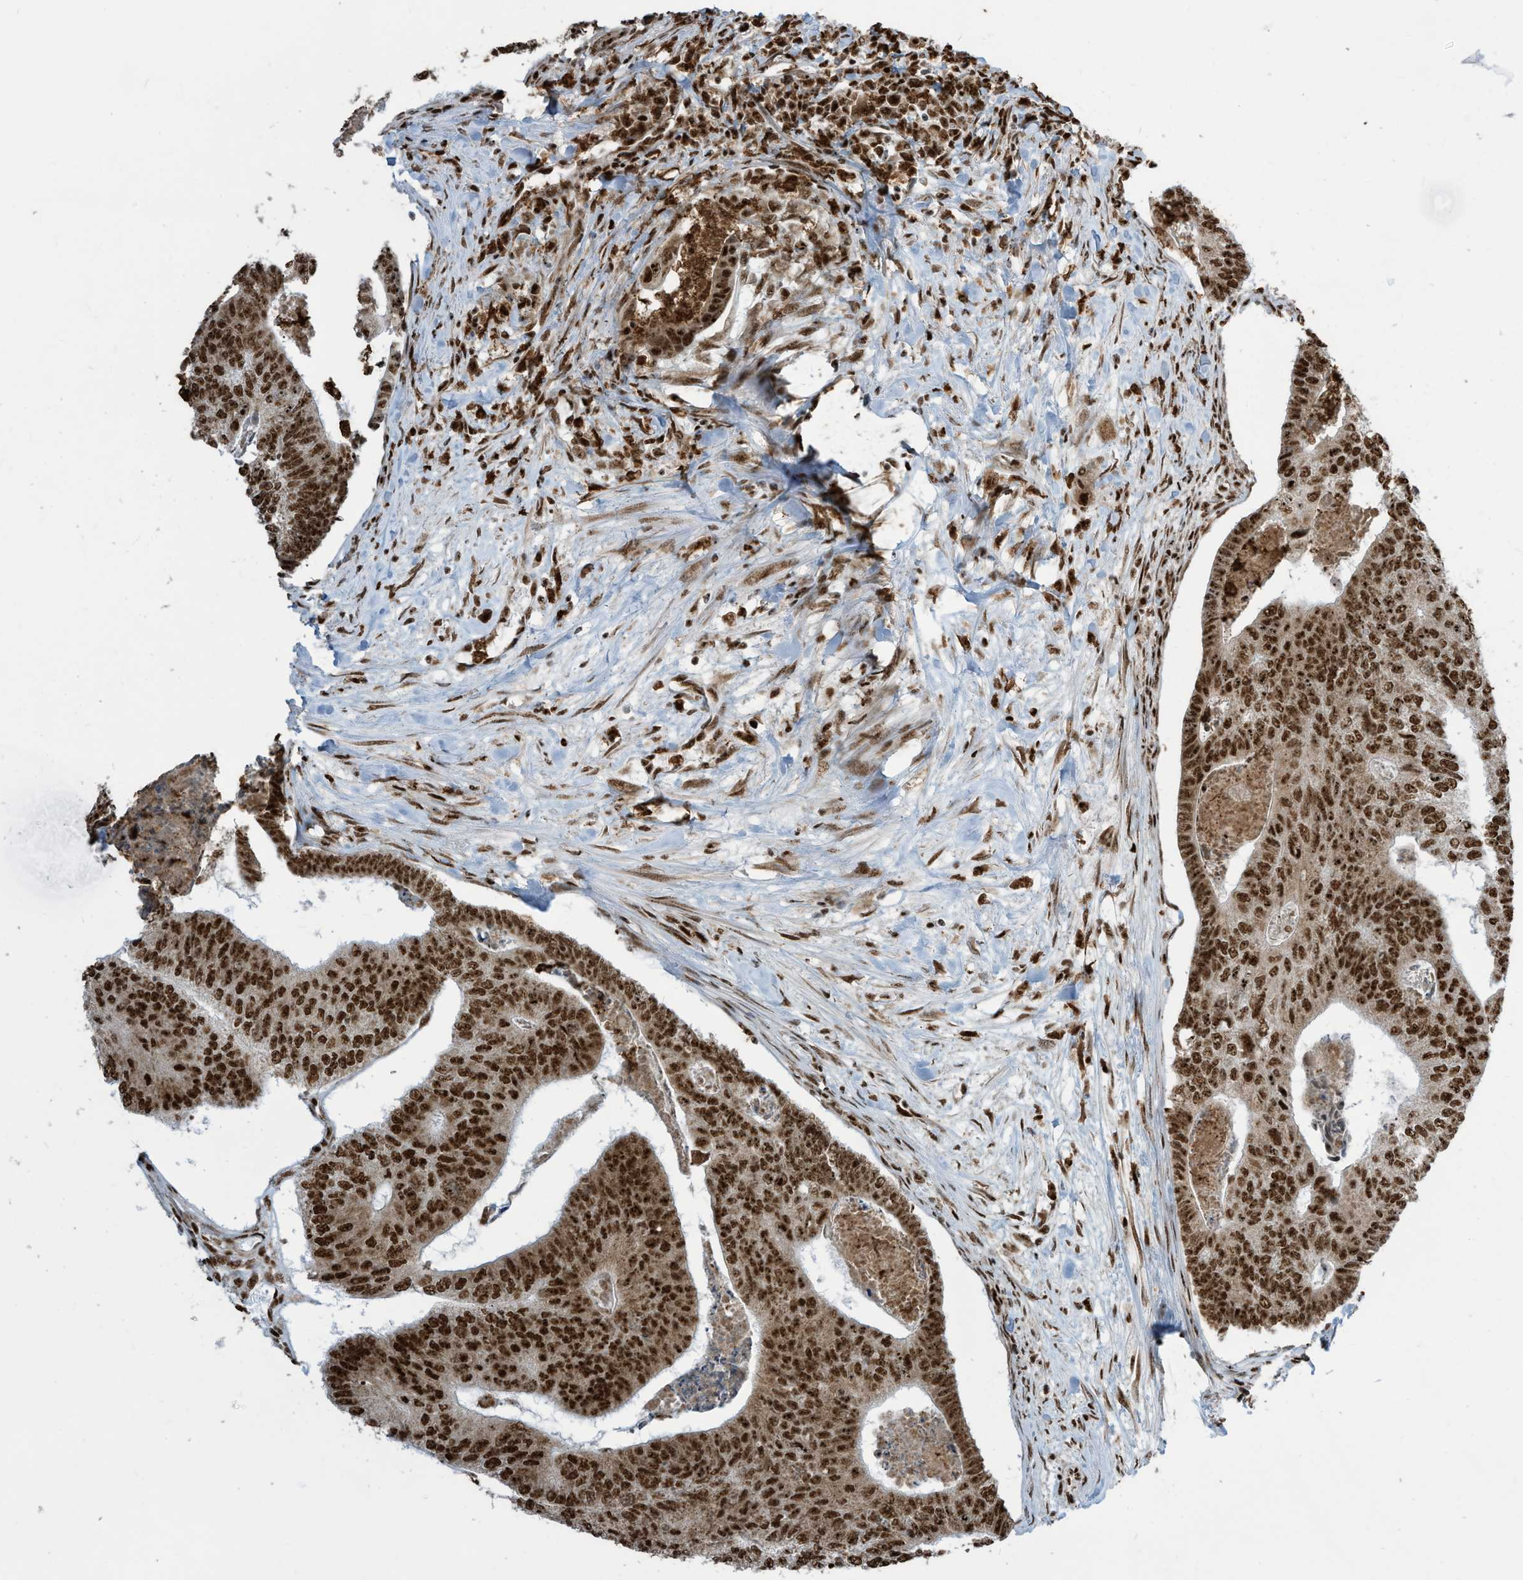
{"staining": {"intensity": "strong", "quantity": ">75%", "location": "nuclear"}, "tissue": "colorectal cancer", "cell_type": "Tumor cells", "image_type": "cancer", "snomed": [{"axis": "morphology", "description": "Adenocarcinoma, NOS"}, {"axis": "topography", "description": "Colon"}], "caption": "Adenocarcinoma (colorectal) stained with IHC demonstrates strong nuclear positivity in approximately >75% of tumor cells. (Stains: DAB (3,3'-diaminobenzidine) in brown, nuclei in blue, Microscopy: brightfield microscopy at high magnification).", "gene": "LBH", "patient": {"sex": "female", "age": 67}}